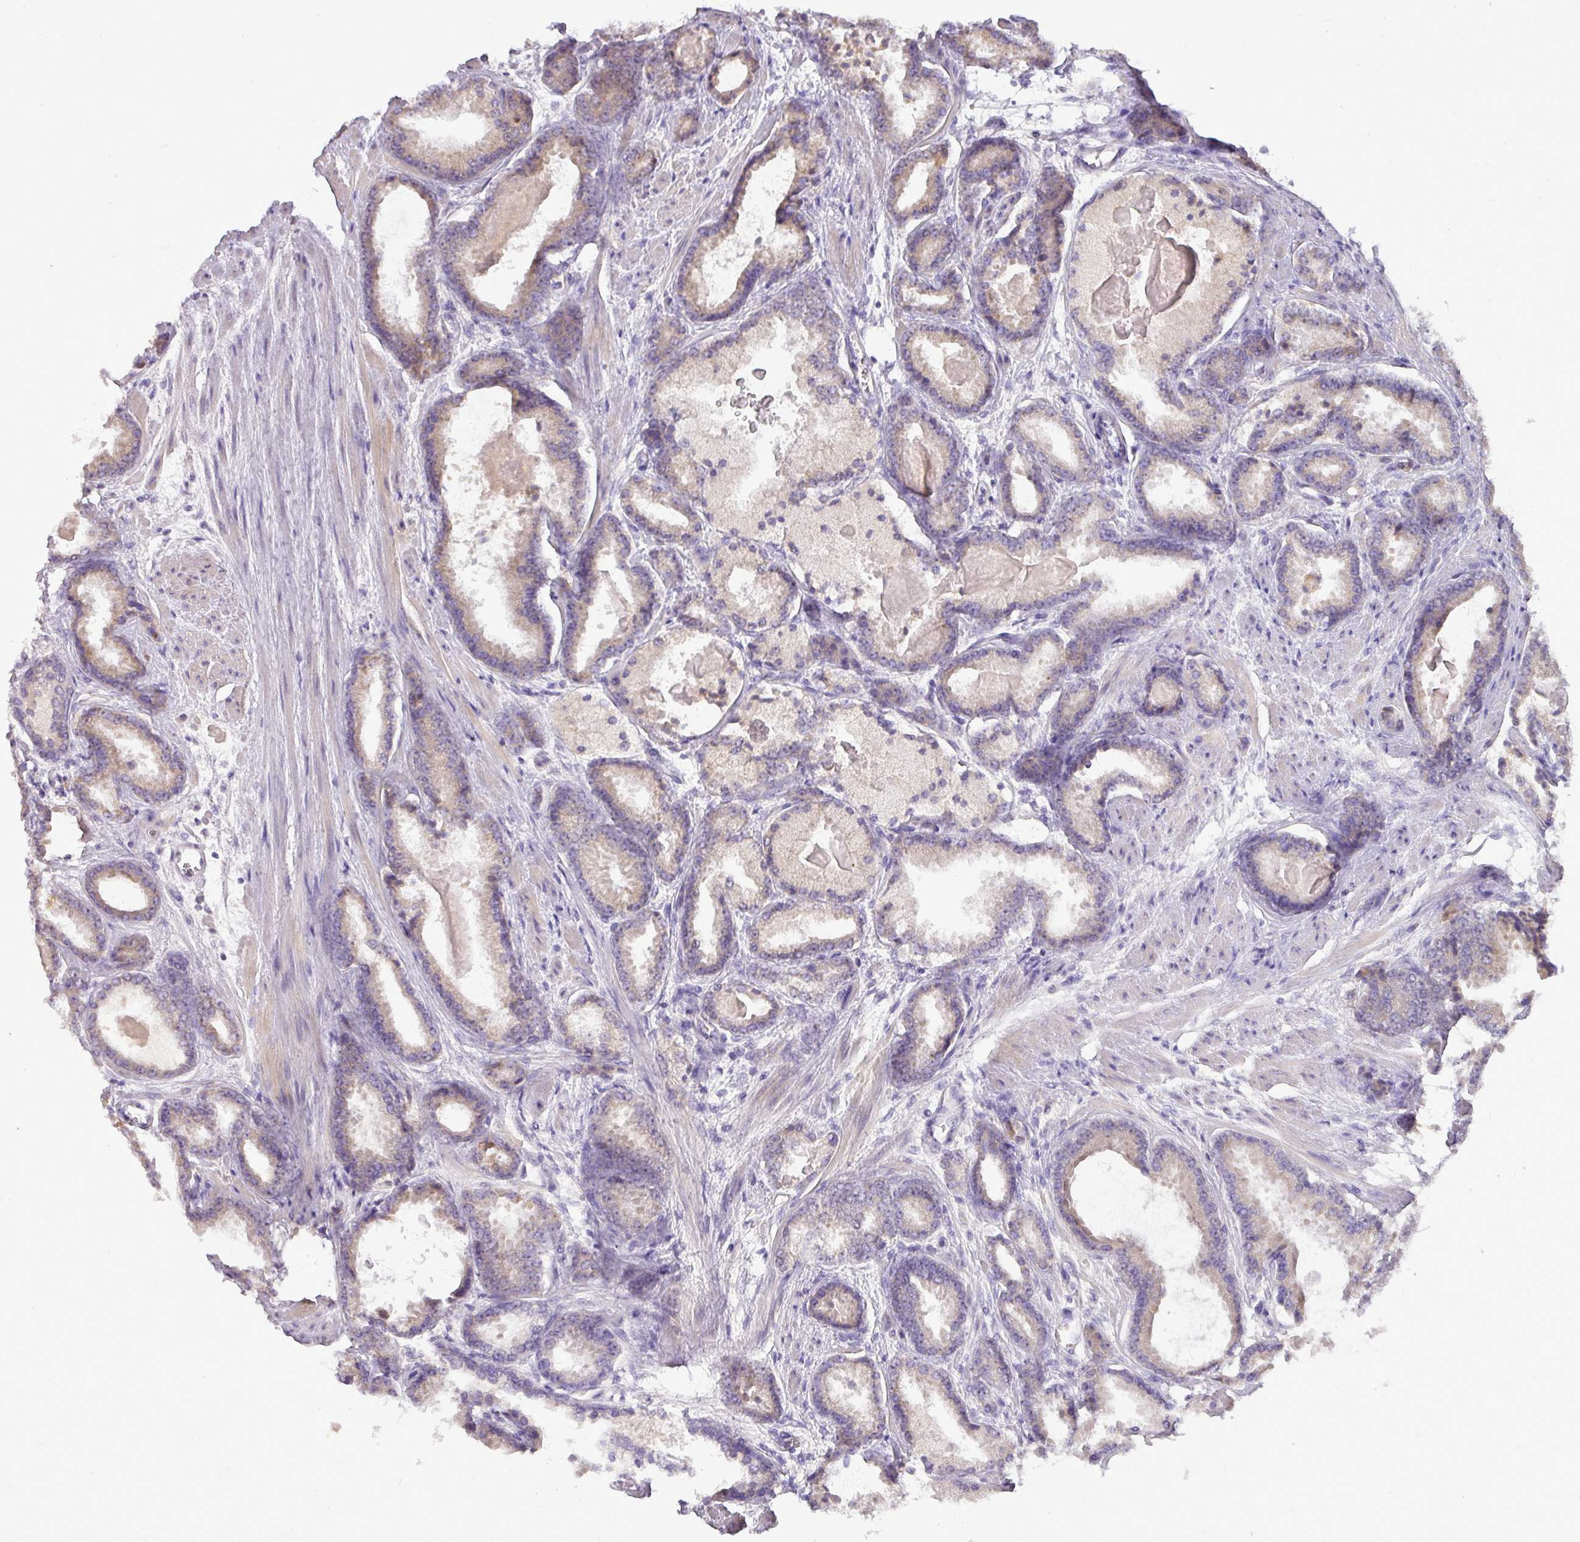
{"staining": {"intensity": "moderate", "quantity": "<25%", "location": "cytoplasmic/membranous"}, "tissue": "prostate cancer", "cell_type": "Tumor cells", "image_type": "cancer", "snomed": [{"axis": "morphology", "description": "Adenocarcinoma, Low grade"}, {"axis": "topography", "description": "Prostate"}], "caption": "Prostate cancer (adenocarcinoma (low-grade)) tissue exhibits moderate cytoplasmic/membranous staining in approximately <25% of tumor cells", "gene": "BRINP2", "patient": {"sex": "male", "age": 62}}